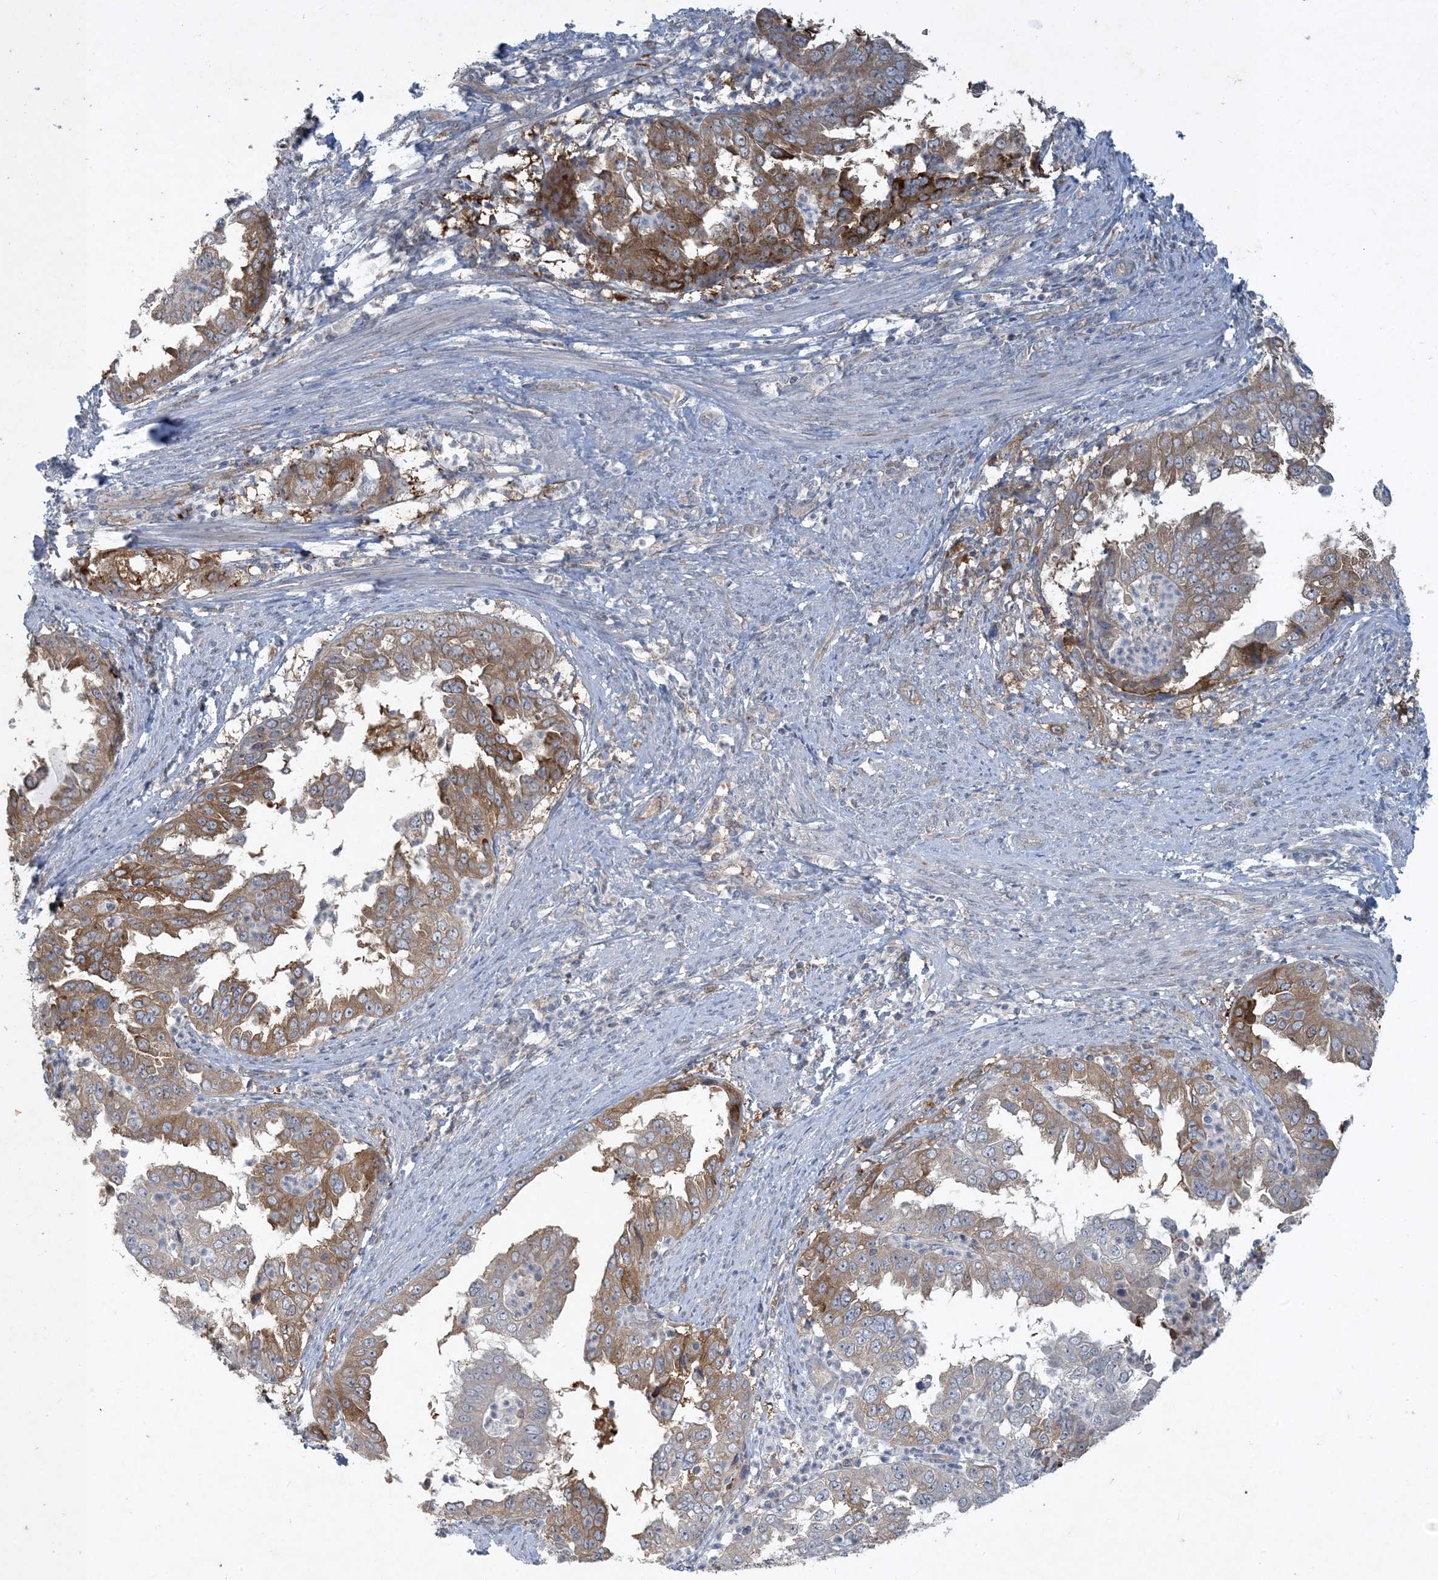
{"staining": {"intensity": "moderate", "quantity": ">75%", "location": "cytoplasmic/membranous"}, "tissue": "endometrial cancer", "cell_type": "Tumor cells", "image_type": "cancer", "snomed": [{"axis": "morphology", "description": "Adenocarcinoma, NOS"}, {"axis": "topography", "description": "Endometrium"}], "caption": "Endometrial cancer tissue shows moderate cytoplasmic/membranous expression in approximately >75% of tumor cells, visualized by immunohistochemistry.", "gene": "CDS1", "patient": {"sex": "female", "age": 85}}